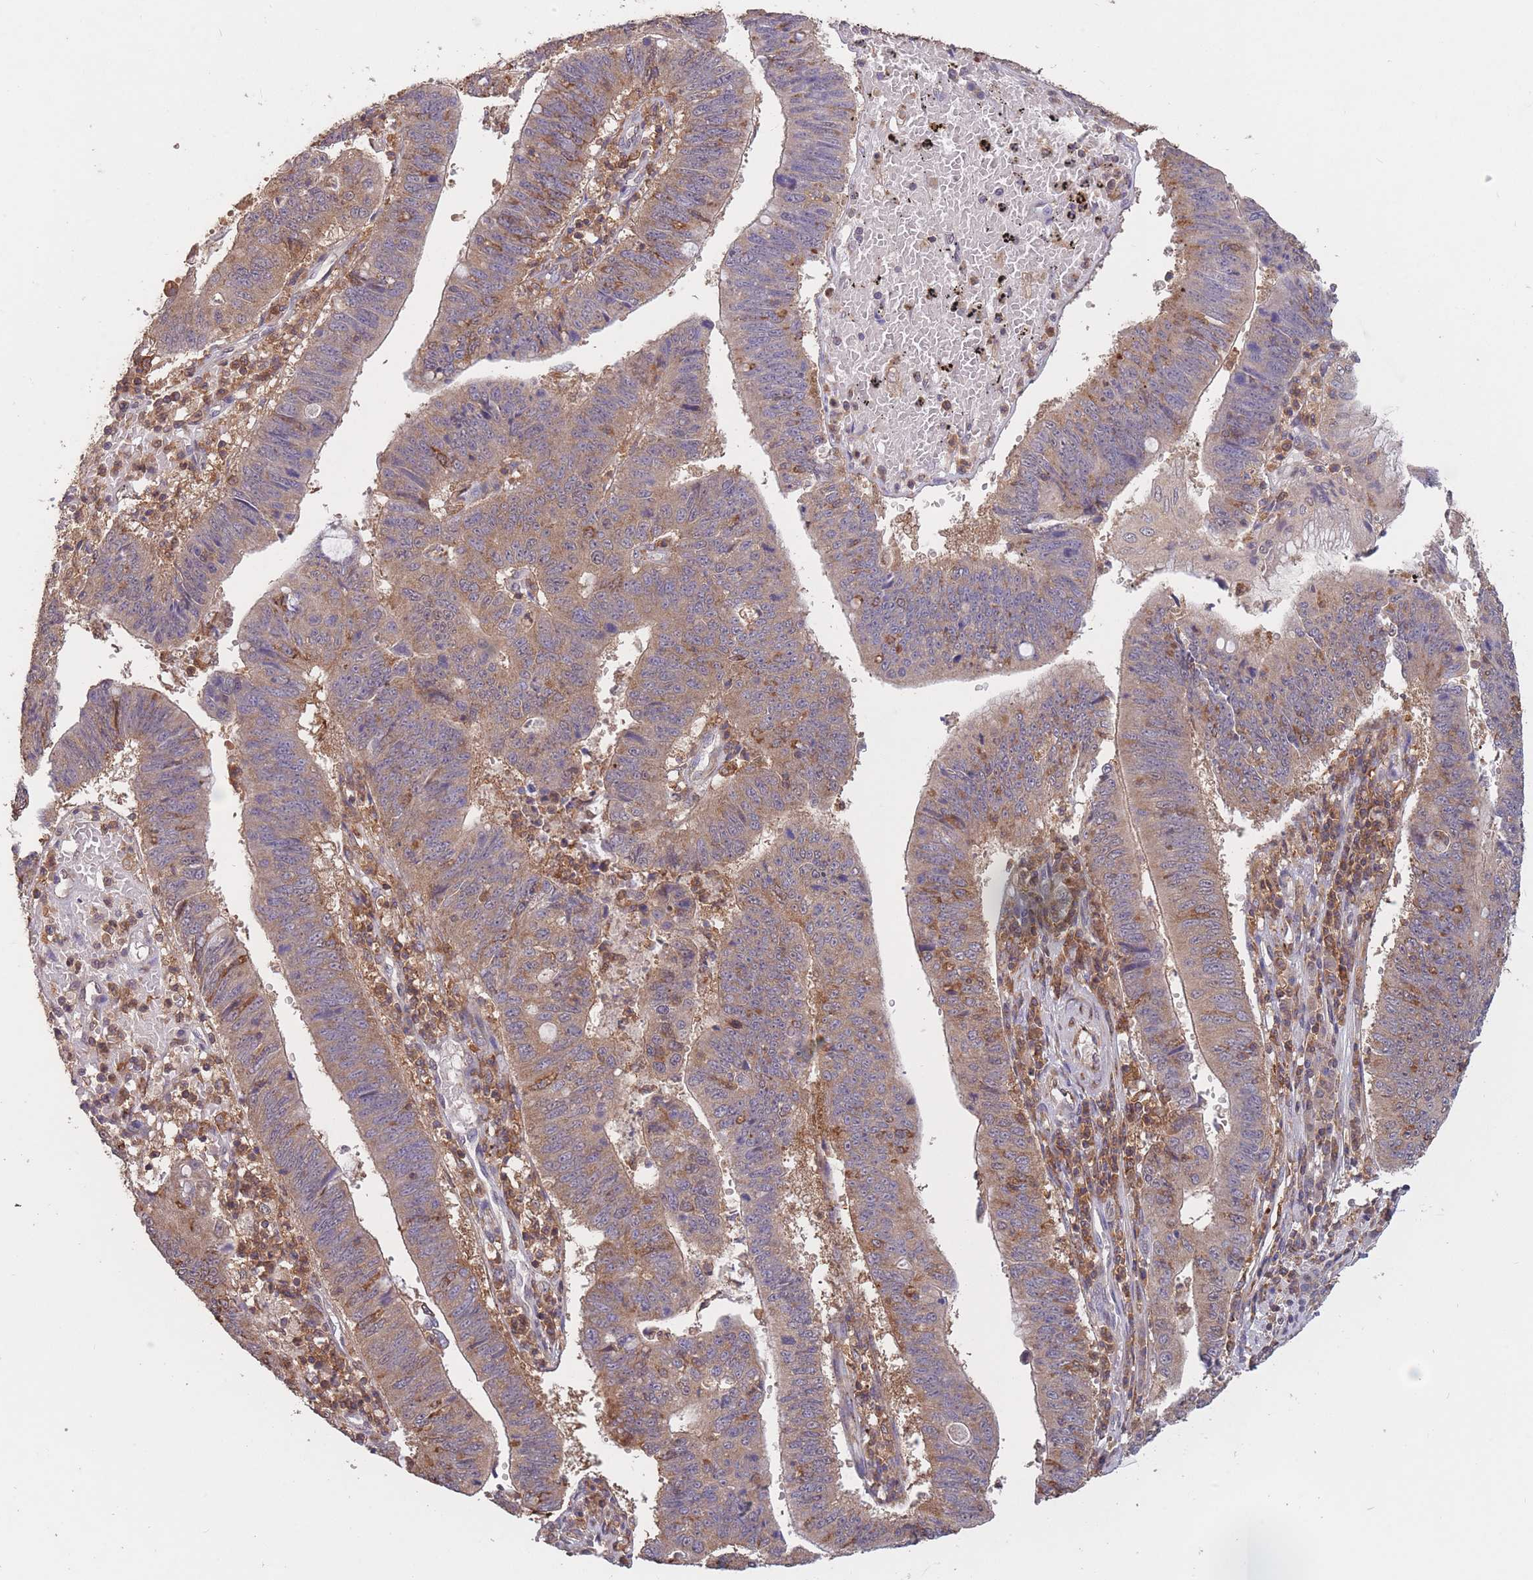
{"staining": {"intensity": "weak", "quantity": "25%-75%", "location": "cytoplasmic/membranous"}, "tissue": "stomach cancer", "cell_type": "Tumor cells", "image_type": "cancer", "snomed": [{"axis": "morphology", "description": "Adenocarcinoma, NOS"}, {"axis": "topography", "description": "Stomach"}], "caption": "Stomach cancer (adenocarcinoma) was stained to show a protein in brown. There is low levels of weak cytoplasmic/membranous staining in about 25%-75% of tumor cells.", "gene": "GMIP", "patient": {"sex": "male", "age": 59}}